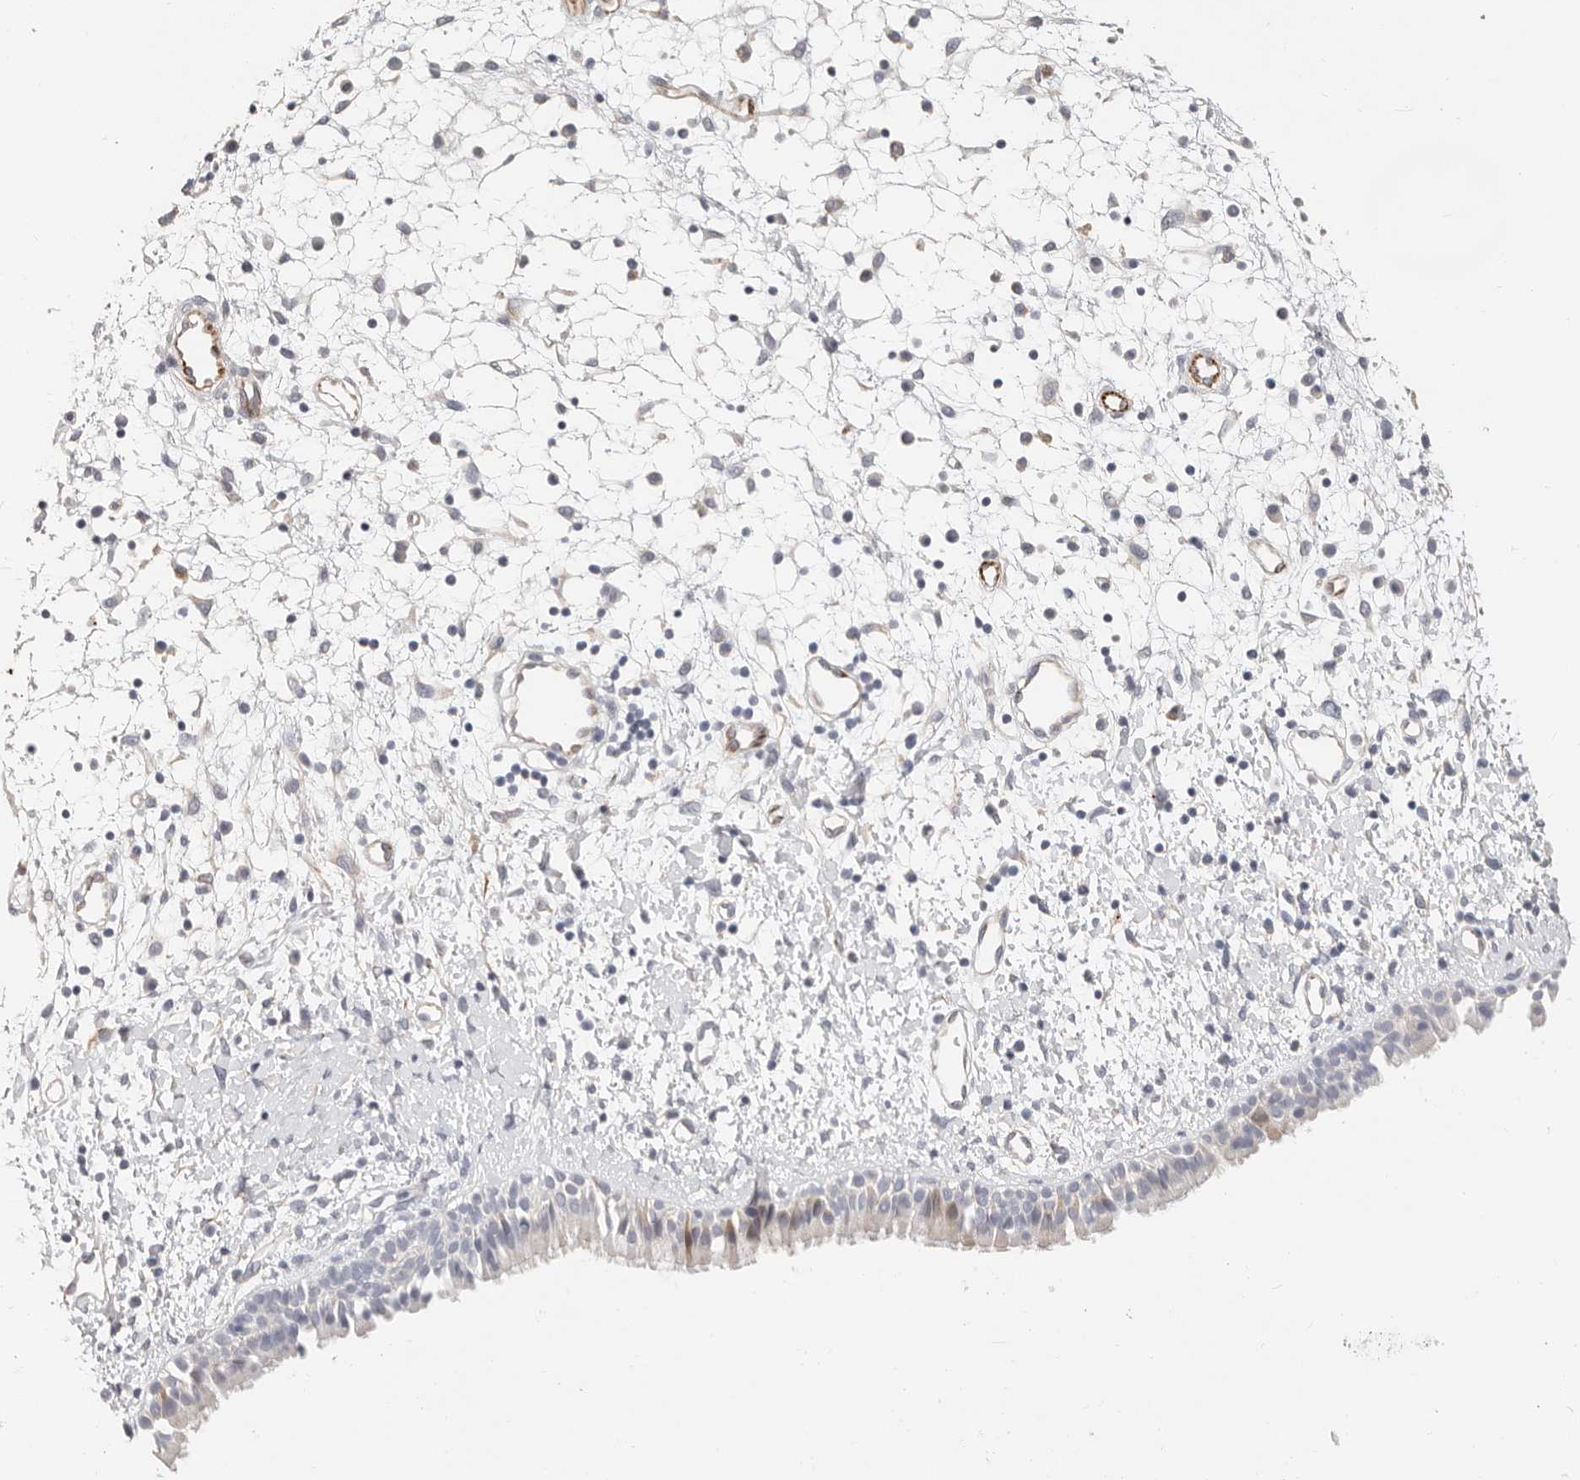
{"staining": {"intensity": "weak", "quantity": "<25%", "location": "cytoplasmic/membranous"}, "tissue": "nasopharynx", "cell_type": "Respiratory epithelial cells", "image_type": "normal", "snomed": [{"axis": "morphology", "description": "Normal tissue, NOS"}, {"axis": "topography", "description": "Nasopharynx"}], "caption": "This image is of normal nasopharynx stained with IHC to label a protein in brown with the nuclei are counter-stained blue. There is no staining in respiratory epithelial cells.", "gene": "ZRANB1", "patient": {"sex": "male", "age": 22}}